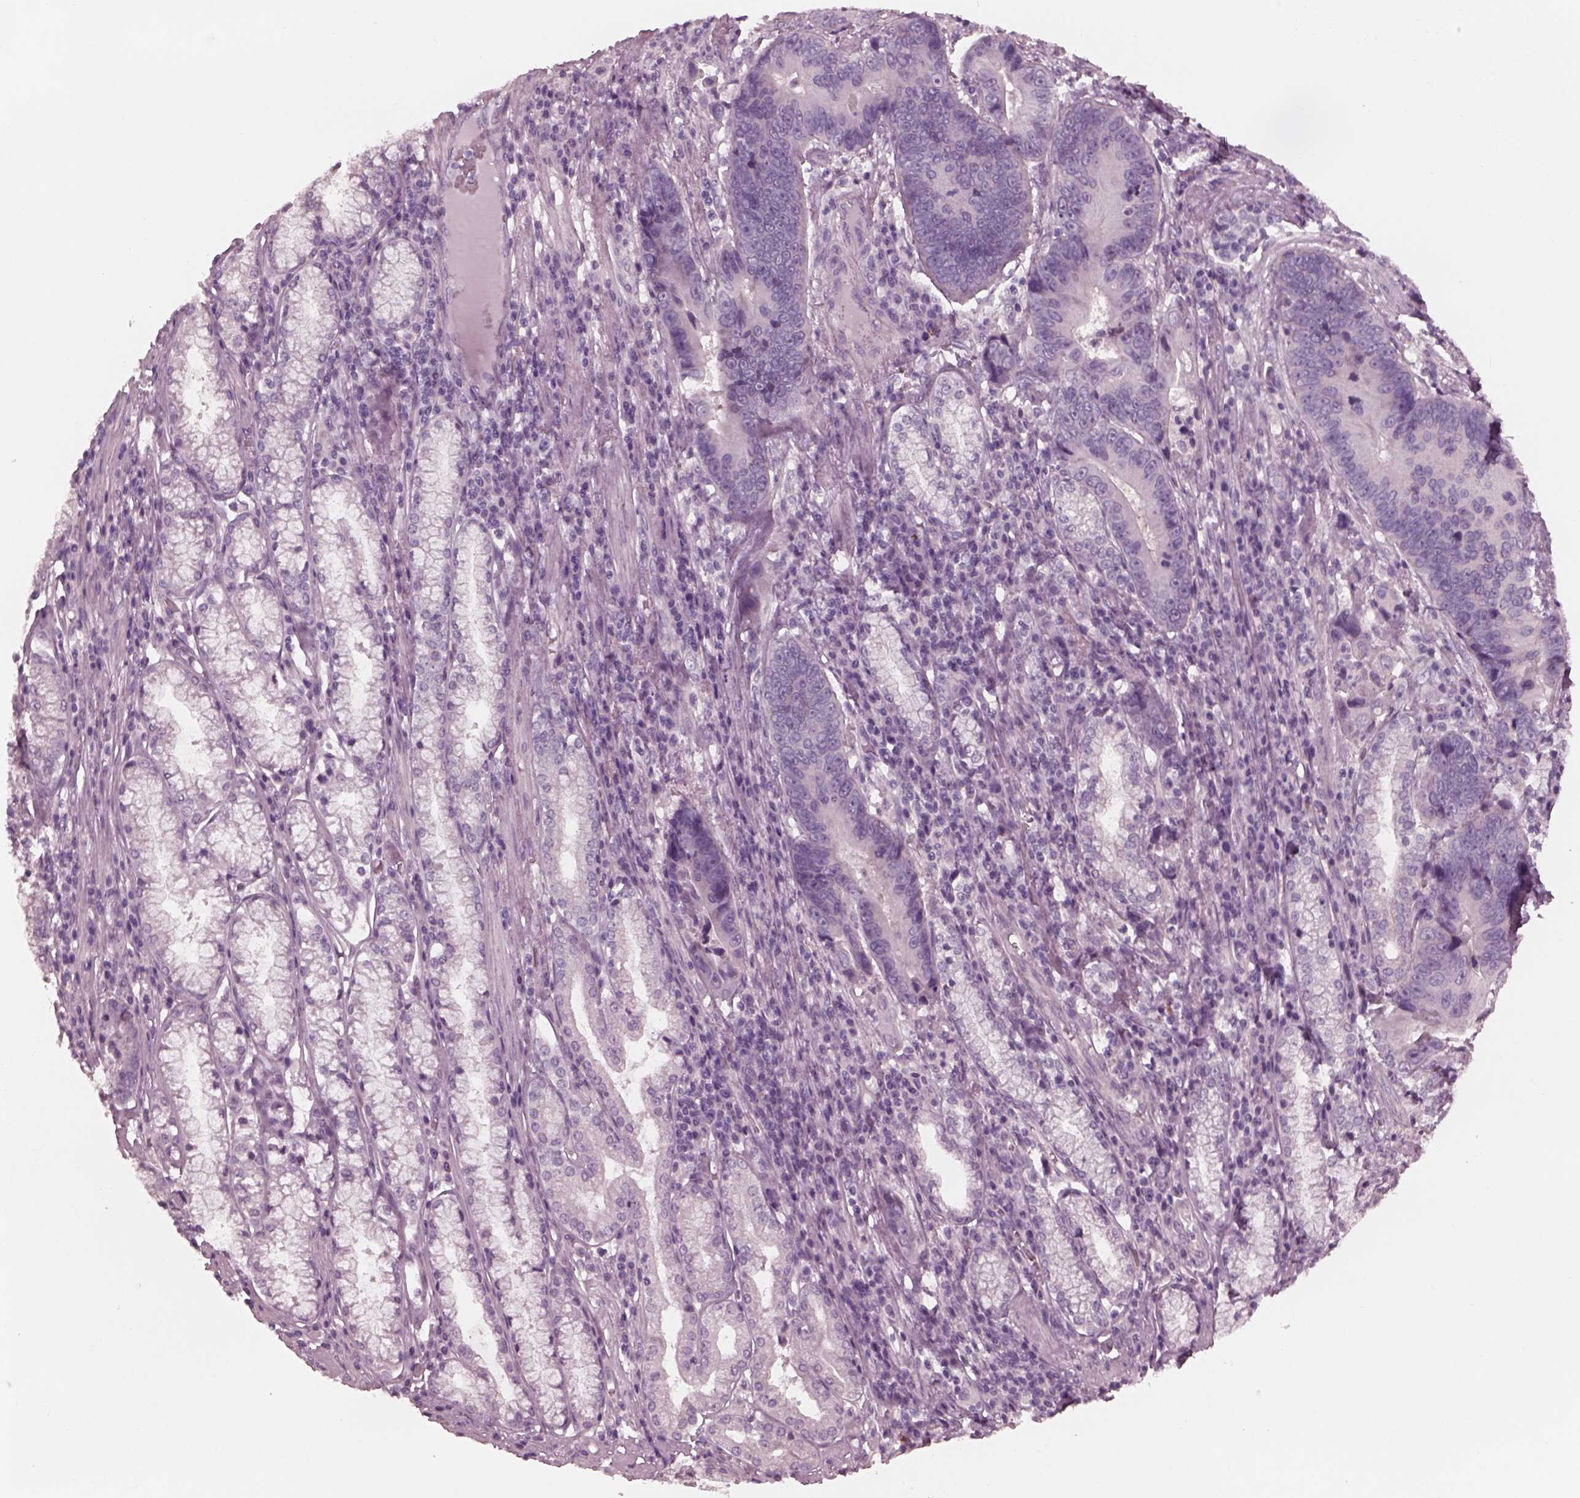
{"staining": {"intensity": "negative", "quantity": "none", "location": "none"}, "tissue": "stomach cancer", "cell_type": "Tumor cells", "image_type": "cancer", "snomed": [{"axis": "morphology", "description": "Adenocarcinoma, NOS"}, {"axis": "topography", "description": "Stomach"}], "caption": "This is an immunohistochemistry (IHC) photomicrograph of stomach adenocarcinoma. There is no positivity in tumor cells.", "gene": "YY2", "patient": {"sex": "male", "age": 84}}